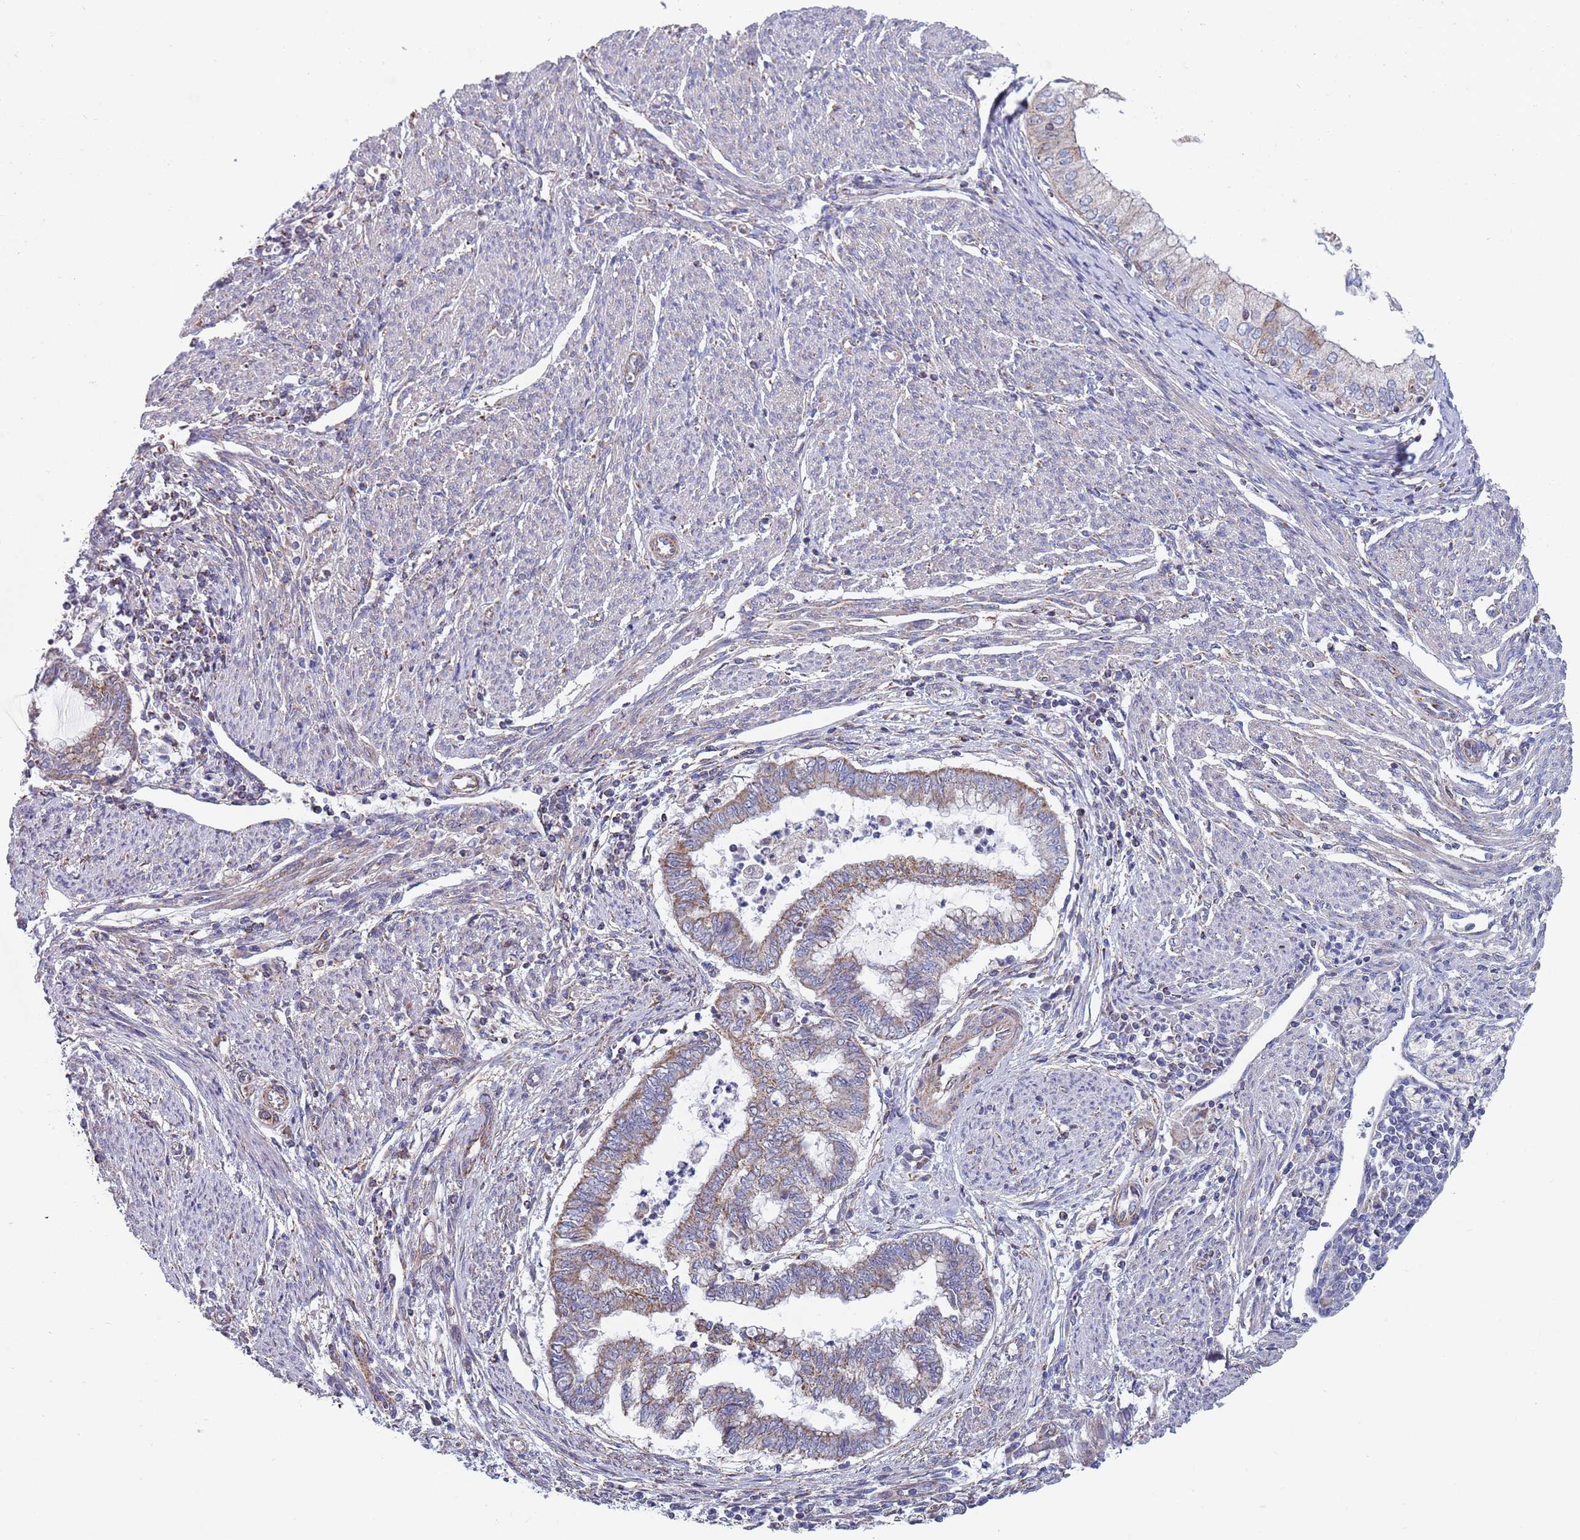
{"staining": {"intensity": "moderate", "quantity": "<25%", "location": "cytoplasmic/membranous"}, "tissue": "endometrial cancer", "cell_type": "Tumor cells", "image_type": "cancer", "snomed": [{"axis": "morphology", "description": "Adenocarcinoma, NOS"}, {"axis": "topography", "description": "Endometrium"}], "caption": "Immunohistochemistry (IHC) (DAB) staining of human endometrial cancer (adenocarcinoma) demonstrates moderate cytoplasmic/membranous protein expression in about <25% of tumor cells.", "gene": "PWWP3A", "patient": {"sex": "female", "age": 79}}